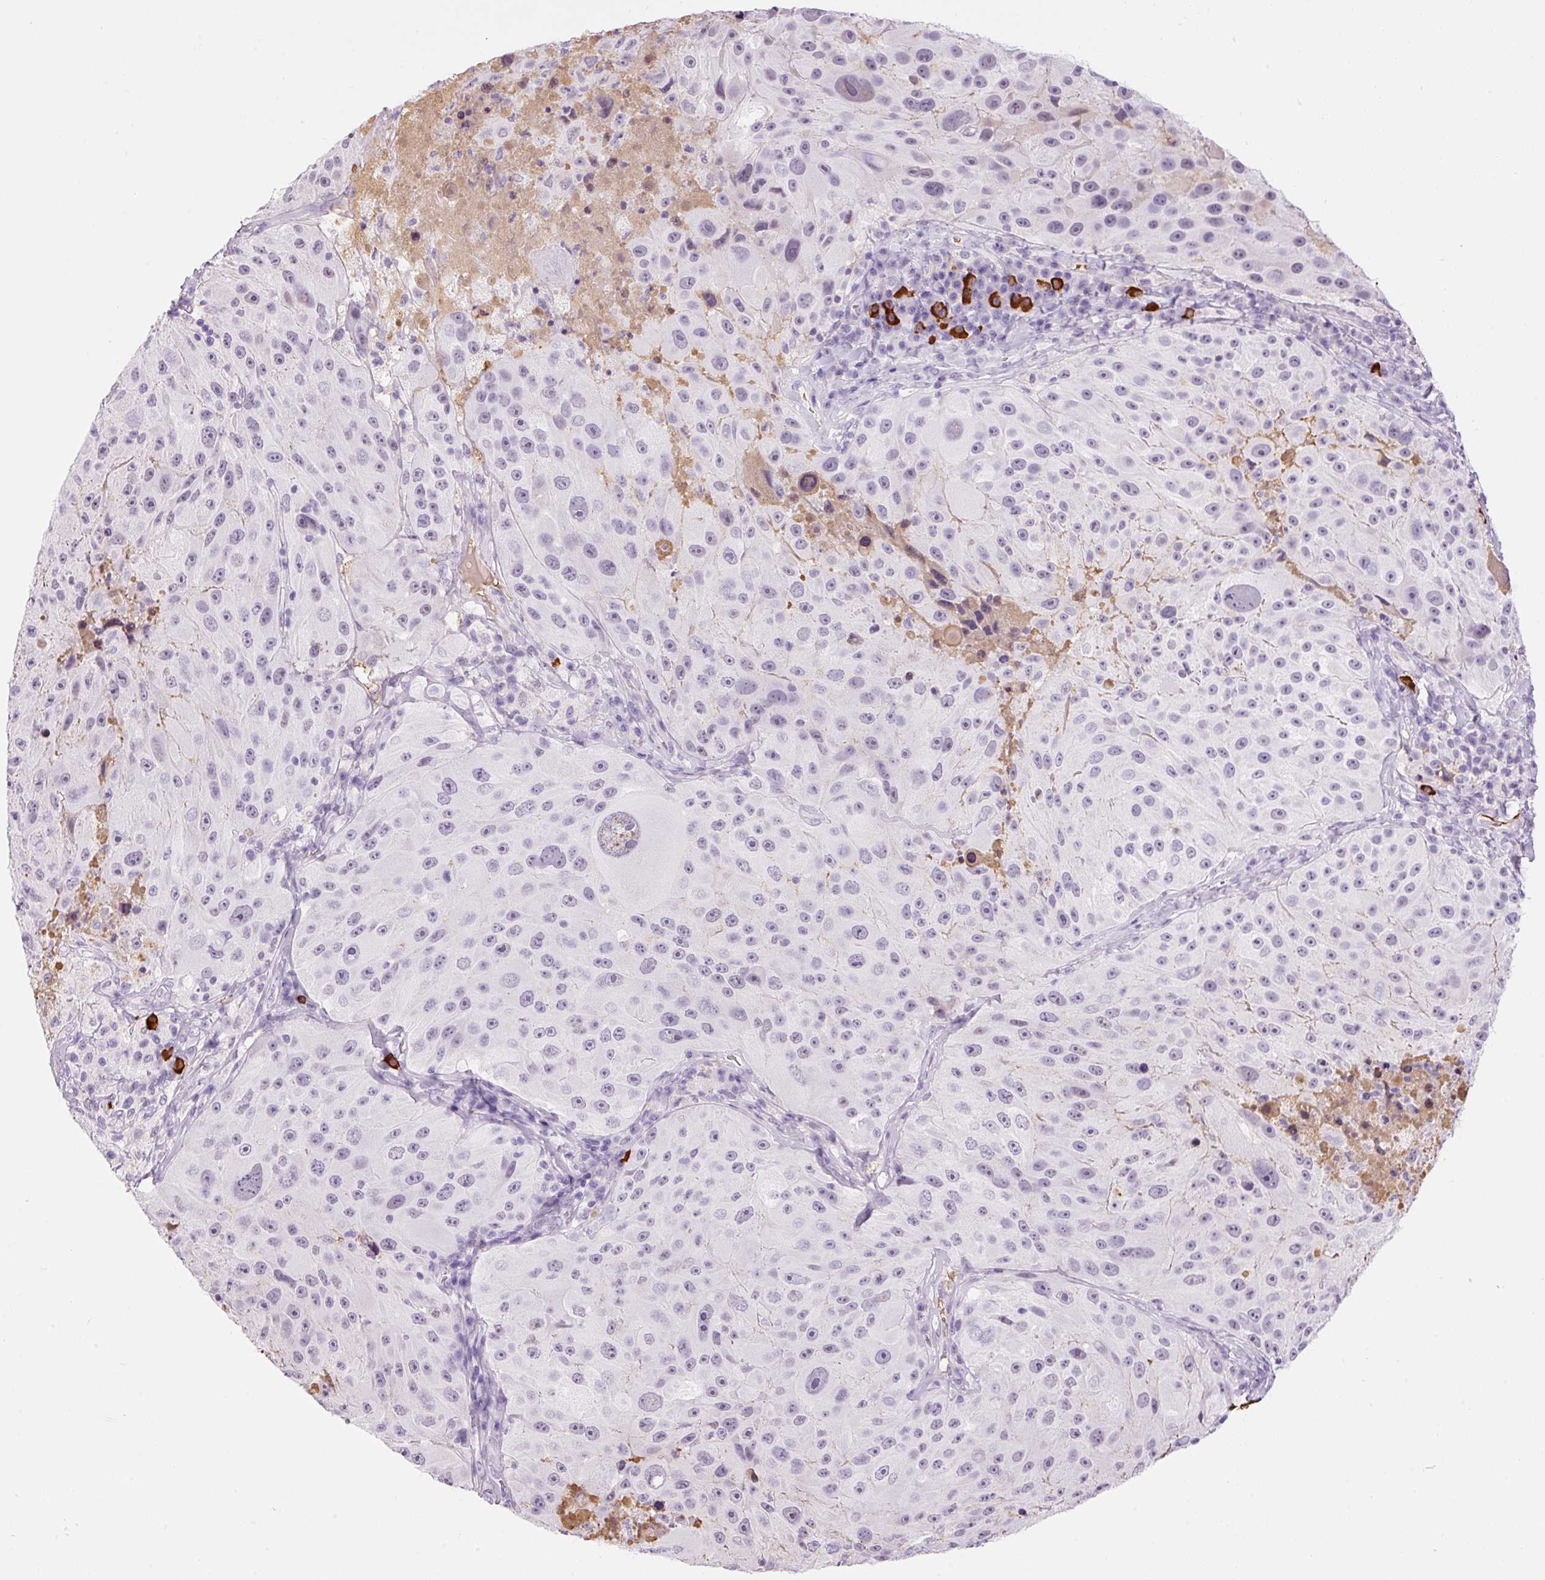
{"staining": {"intensity": "negative", "quantity": "none", "location": "none"}, "tissue": "melanoma", "cell_type": "Tumor cells", "image_type": "cancer", "snomed": [{"axis": "morphology", "description": "Malignant melanoma, Metastatic site"}, {"axis": "topography", "description": "Lymph node"}], "caption": "Tumor cells are negative for brown protein staining in malignant melanoma (metastatic site).", "gene": "PRPF38B", "patient": {"sex": "male", "age": 62}}